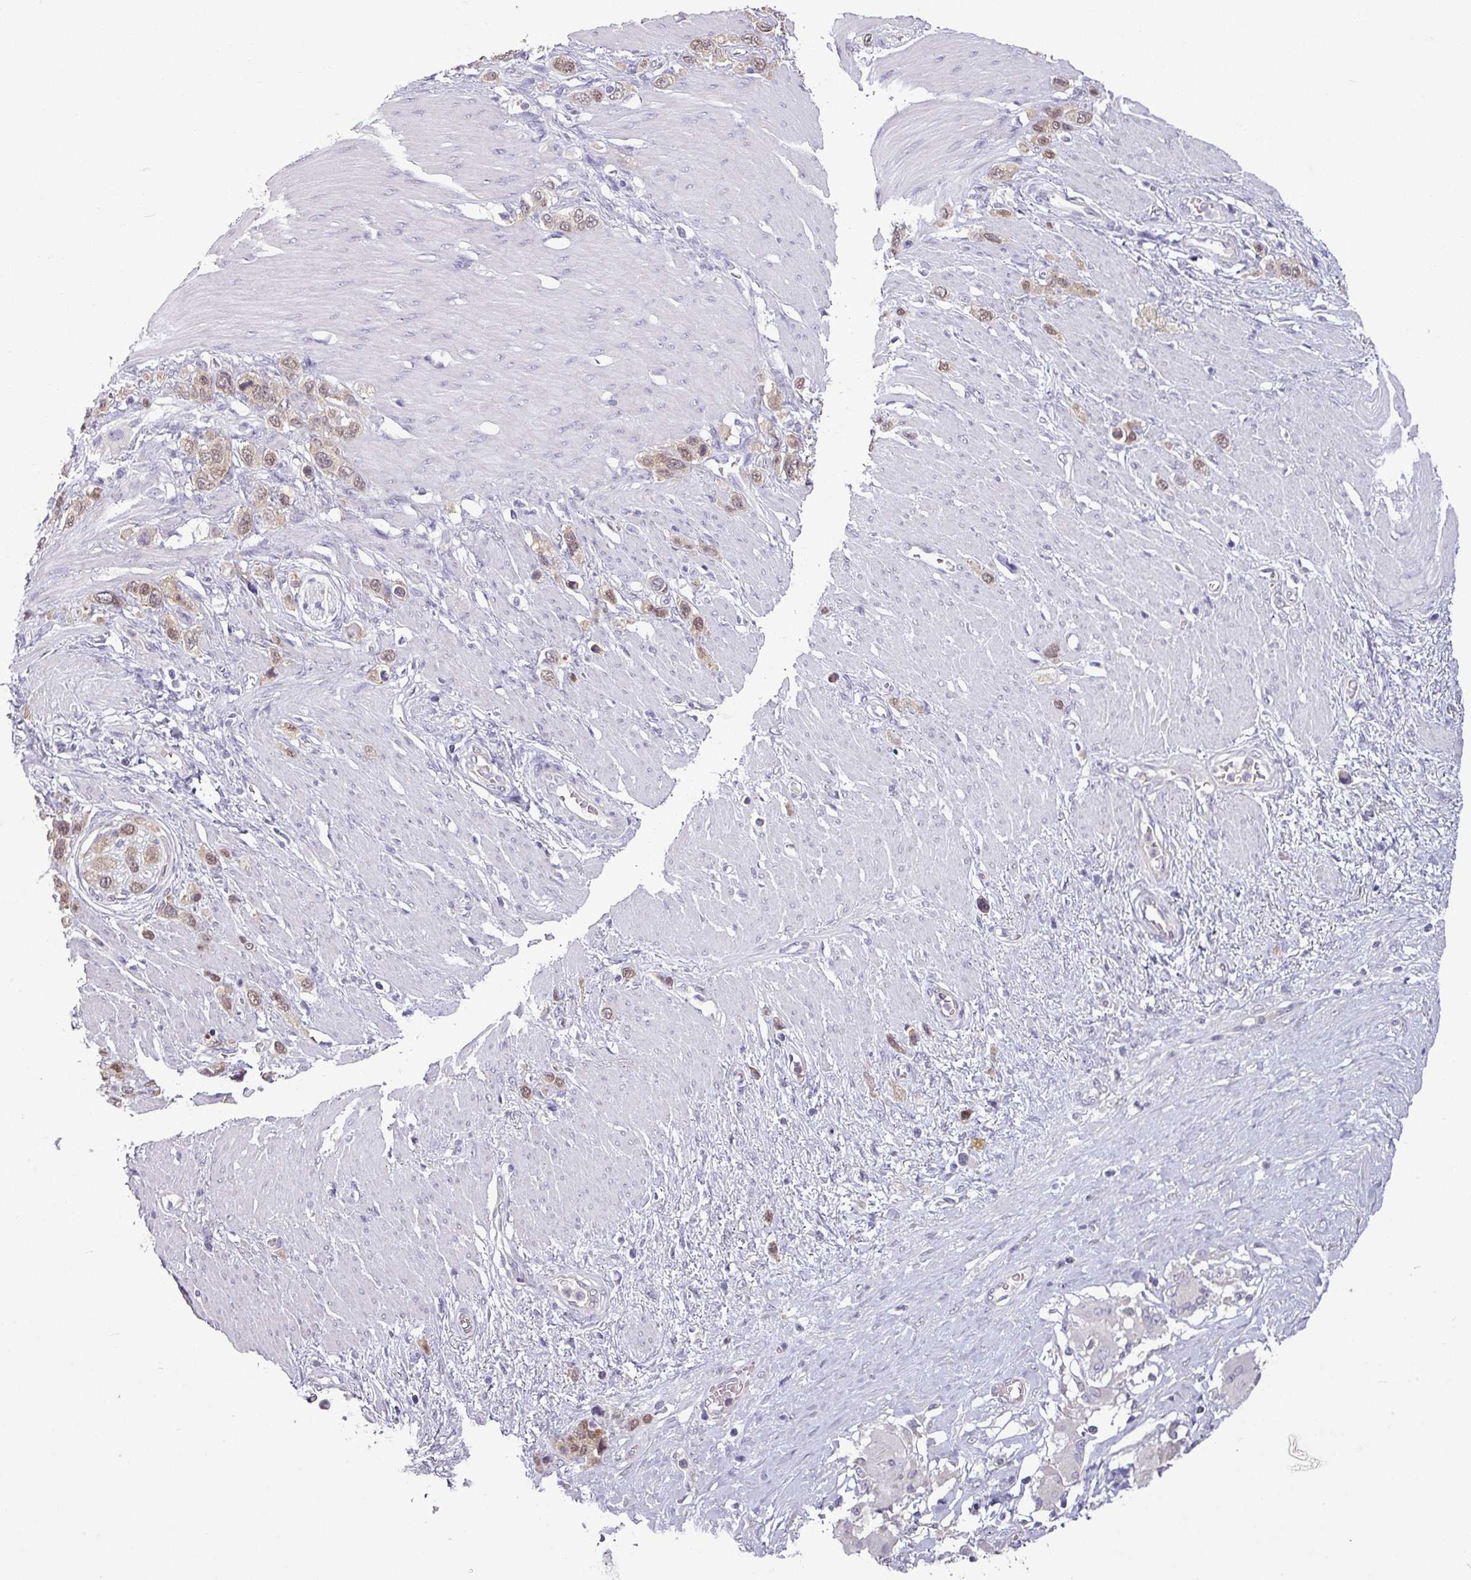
{"staining": {"intensity": "weak", "quantity": "25%-75%", "location": "cytoplasmic/membranous,nuclear"}, "tissue": "stomach cancer", "cell_type": "Tumor cells", "image_type": "cancer", "snomed": [{"axis": "morphology", "description": "Adenocarcinoma, NOS"}, {"axis": "morphology", "description": "Adenocarcinoma, High grade"}, {"axis": "topography", "description": "Stomach, upper"}, {"axis": "topography", "description": "Stomach, lower"}], "caption": "Tumor cells reveal weak cytoplasmic/membranous and nuclear expression in approximately 25%-75% of cells in stomach cancer (adenocarcinoma).", "gene": "TTLL12", "patient": {"sex": "female", "age": 65}}